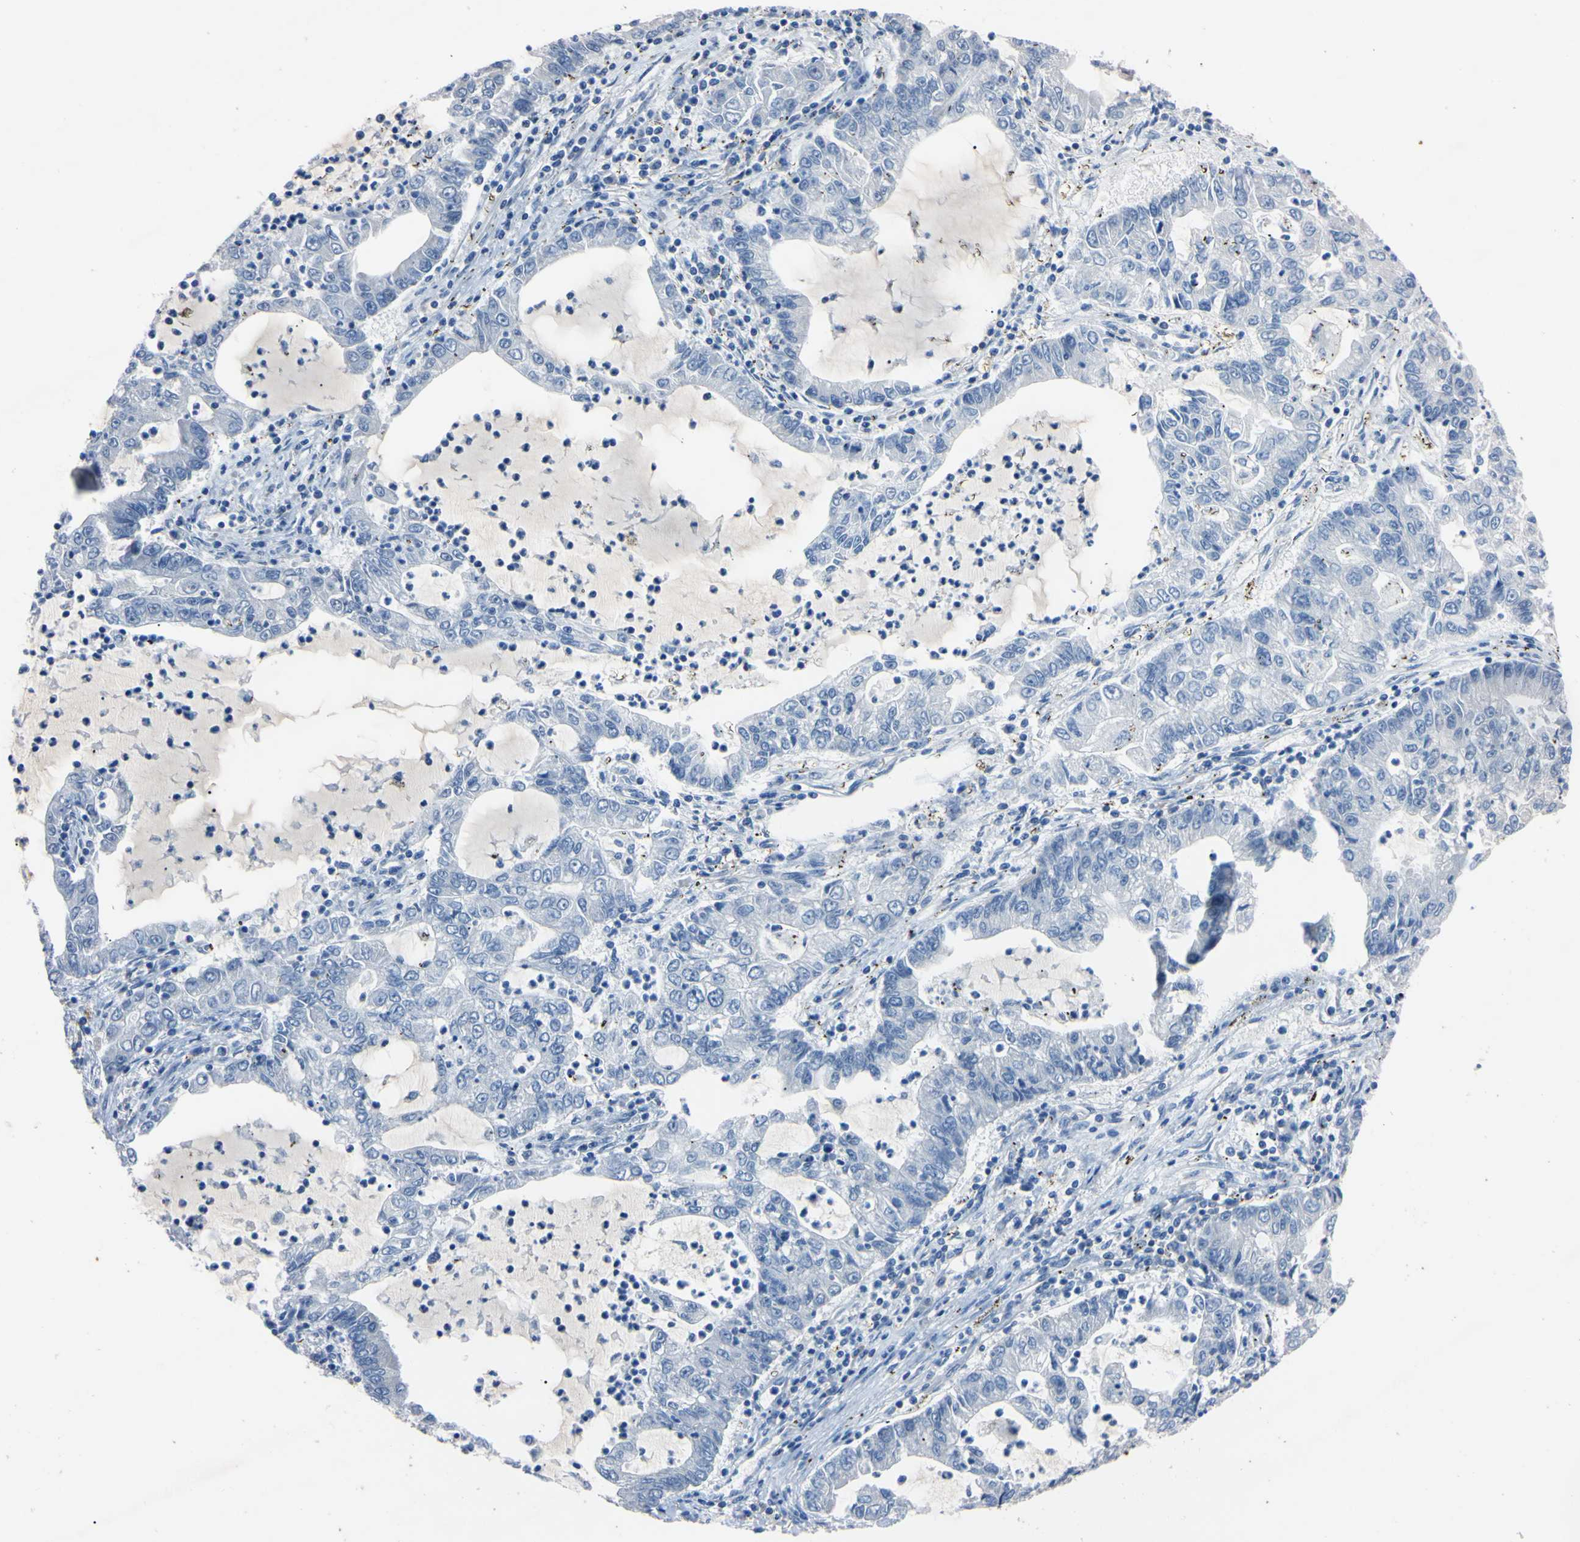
{"staining": {"intensity": "negative", "quantity": "none", "location": "none"}, "tissue": "lung cancer", "cell_type": "Tumor cells", "image_type": "cancer", "snomed": [{"axis": "morphology", "description": "Adenocarcinoma, NOS"}, {"axis": "topography", "description": "Lung"}], "caption": "This micrograph is of lung cancer stained with immunohistochemistry (IHC) to label a protein in brown with the nuclei are counter-stained blue. There is no staining in tumor cells.", "gene": "PNKD", "patient": {"sex": "female", "age": 51}}